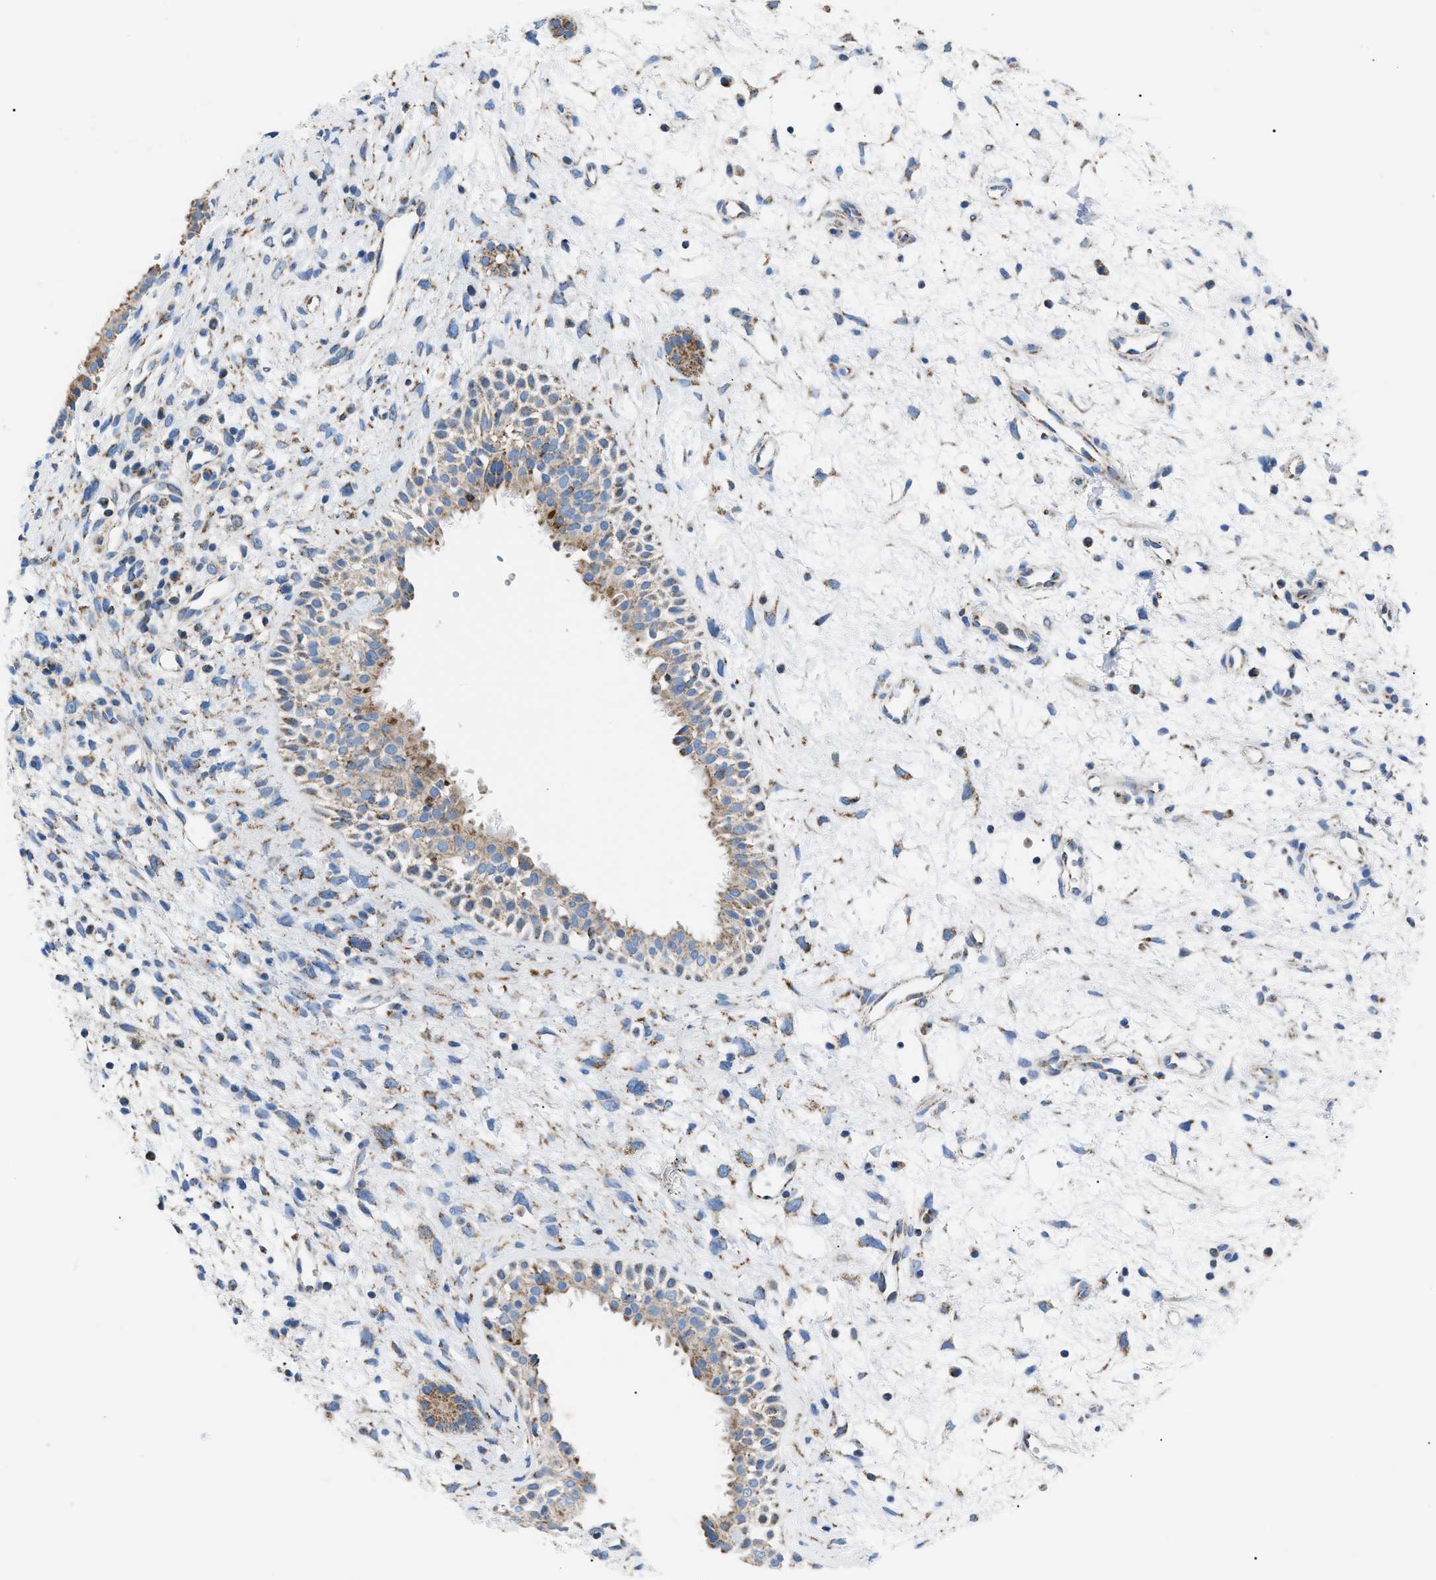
{"staining": {"intensity": "strong", "quantity": "25%-75%", "location": "cytoplasmic/membranous"}, "tissue": "nasopharynx", "cell_type": "Respiratory epithelial cells", "image_type": "normal", "snomed": [{"axis": "morphology", "description": "Normal tissue, NOS"}, {"axis": "topography", "description": "Nasopharynx"}], "caption": "A brown stain labels strong cytoplasmic/membranous expression of a protein in respiratory epithelial cells of normal nasopharynx.", "gene": "PHB2", "patient": {"sex": "male", "age": 22}}